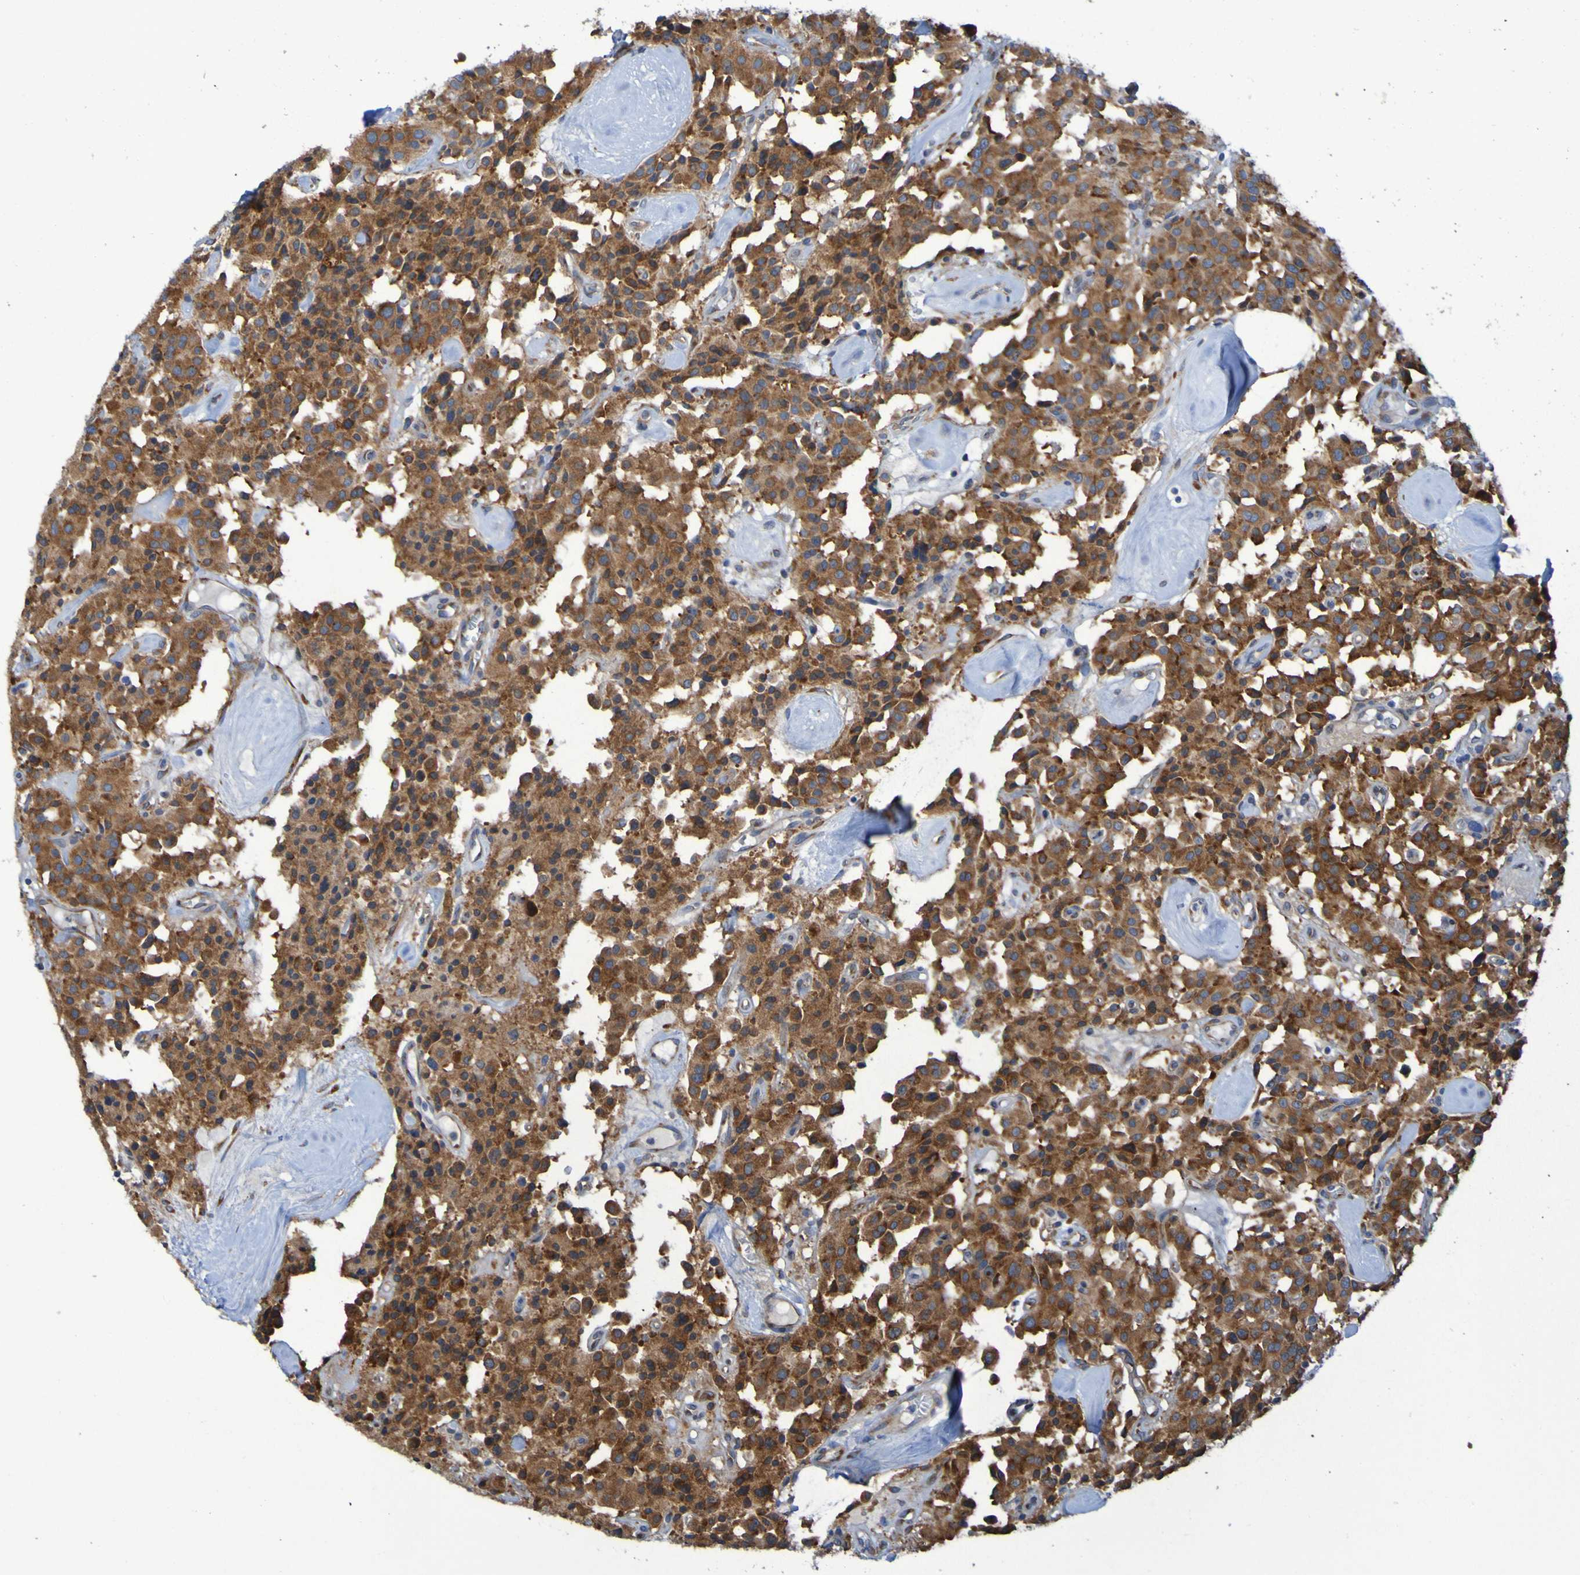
{"staining": {"intensity": "strong", "quantity": ">75%", "location": "cytoplasmic/membranous"}, "tissue": "carcinoid", "cell_type": "Tumor cells", "image_type": "cancer", "snomed": [{"axis": "morphology", "description": "Carcinoid, malignant, NOS"}, {"axis": "topography", "description": "Lung"}], "caption": "Brown immunohistochemical staining in human carcinoid shows strong cytoplasmic/membranous staining in approximately >75% of tumor cells.", "gene": "FKBP3", "patient": {"sex": "male", "age": 30}}